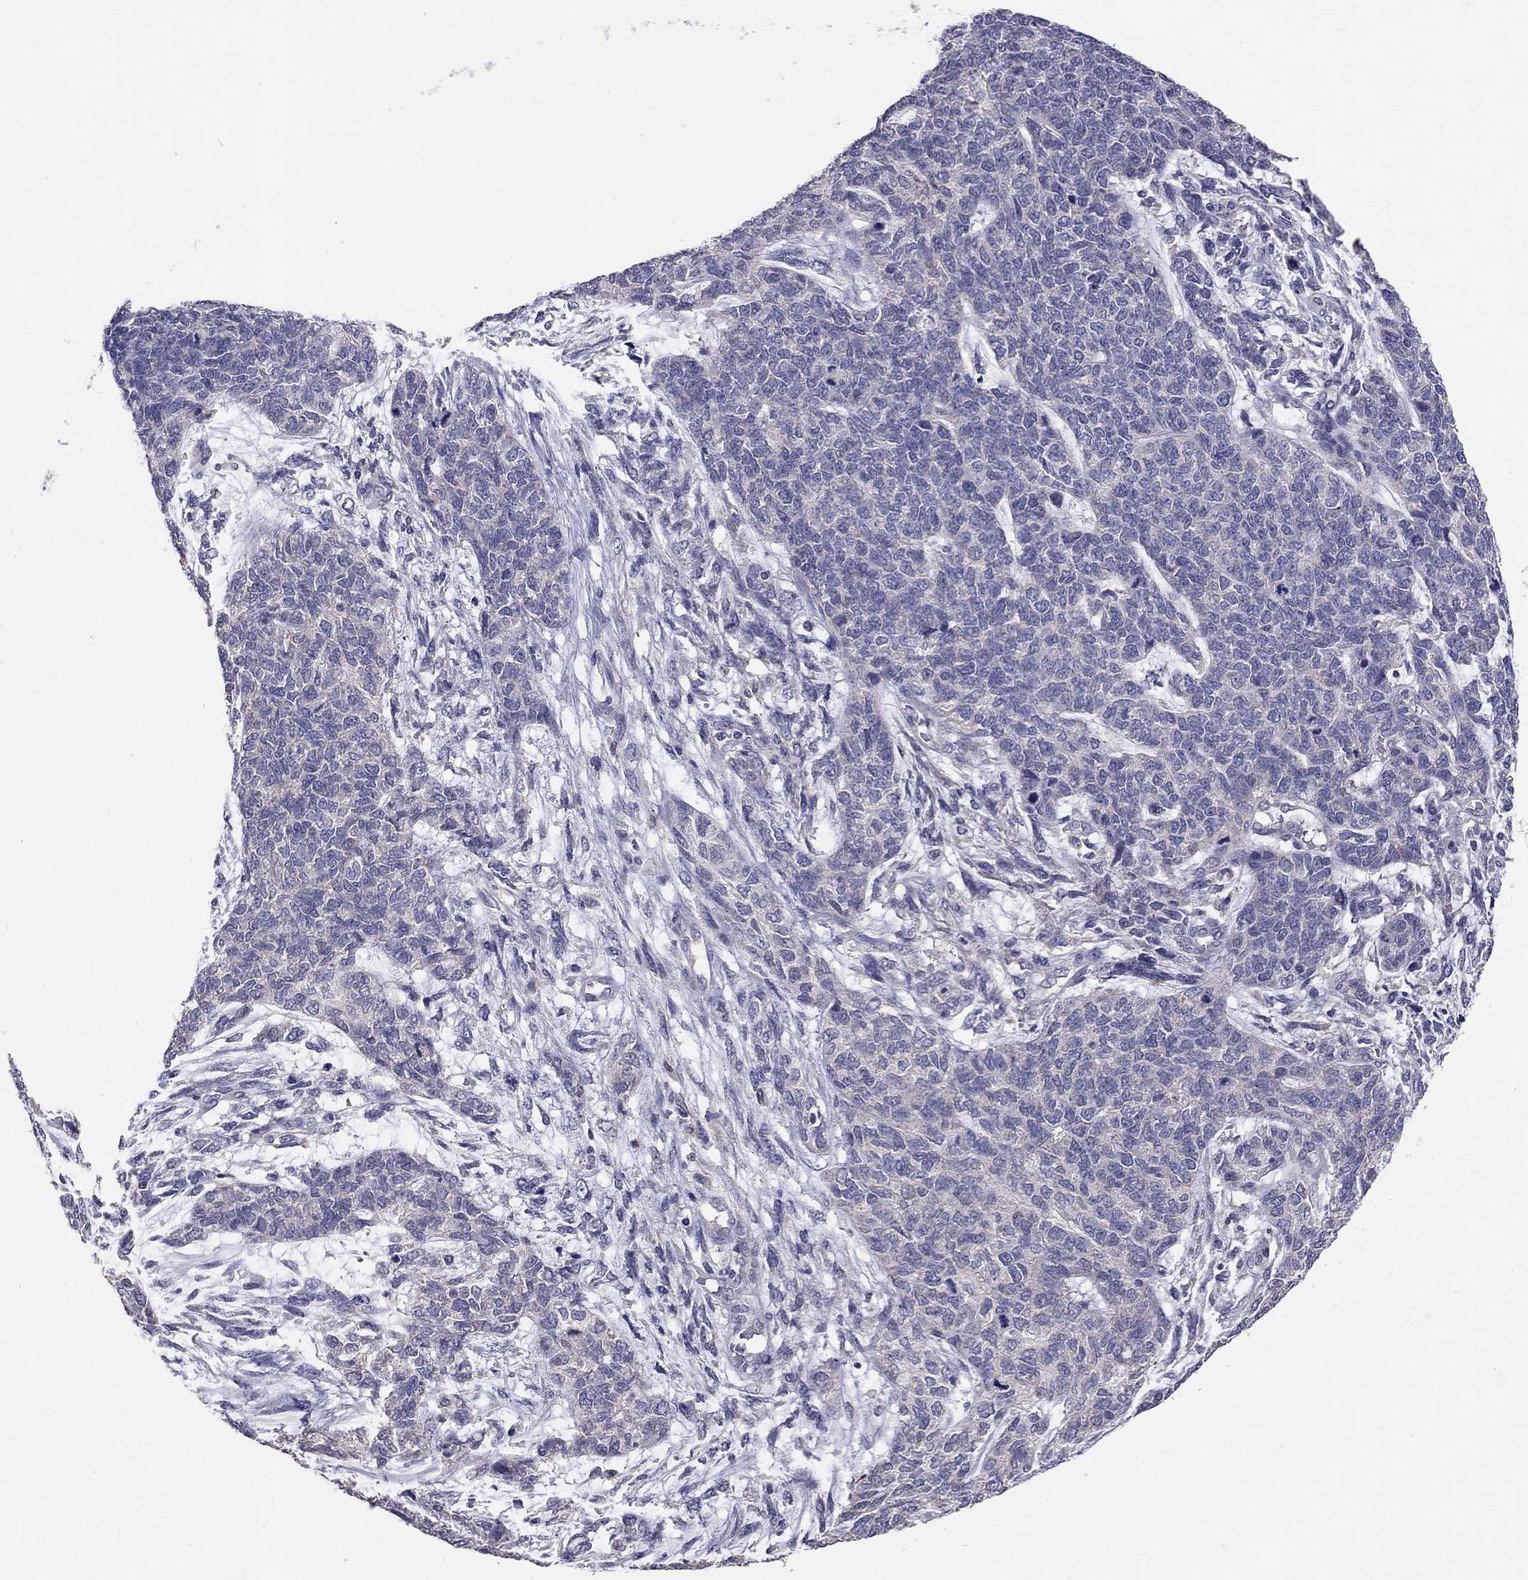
{"staining": {"intensity": "negative", "quantity": "none", "location": "none"}, "tissue": "cervical cancer", "cell_type": "Tumor cells", "image_type": "cancer", "snomed": [{"axis": "morphology", "description": "Squamous cell carcinoma, NOS"}, {"axis": "topography", "description": "Cervix"}], "caption": "IHC photomicrograph of cervical cancer stained for a protein (brown), which shows no expression in tumor cells.", "gene": "RTP5", "patient": {"sex": "female", "age": 63}}